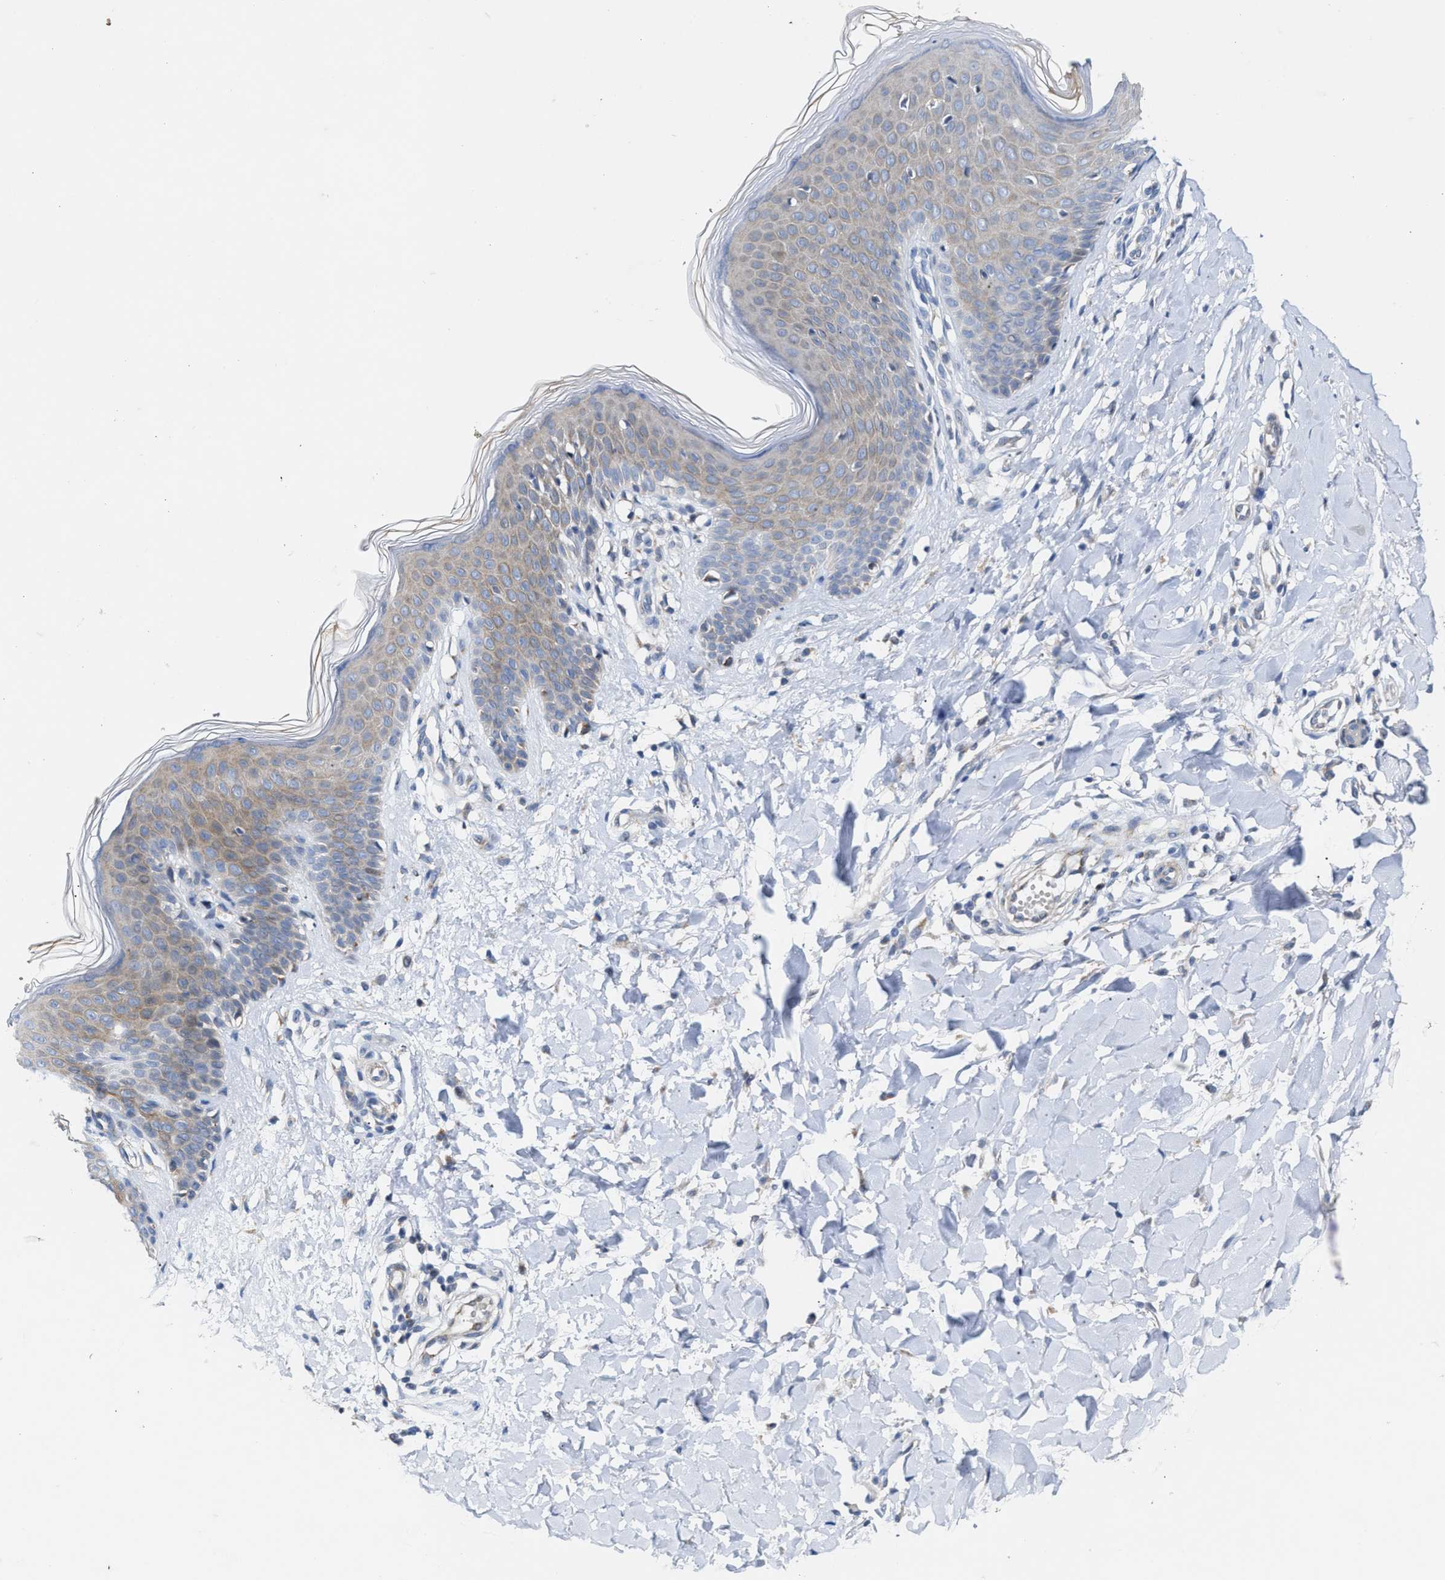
{"staining": {"intensity": "negative", "quantity": "none", "location": "none"}, "tissue": "skin", "cell_type": "Fibroblasts", "image_type": "normal", "snomed": [{"axis": "morphology", "description": "Normal tissue, NOS"}, {"axis": "topography", "description": "Skin"}], "caption": "A histopathology image of human skin is negative for staining in fibroblasts. (DAB immunohistochemistry, high magnification).", "gene": "JAG1", "patient": {"sex": "male", "age": 41}}